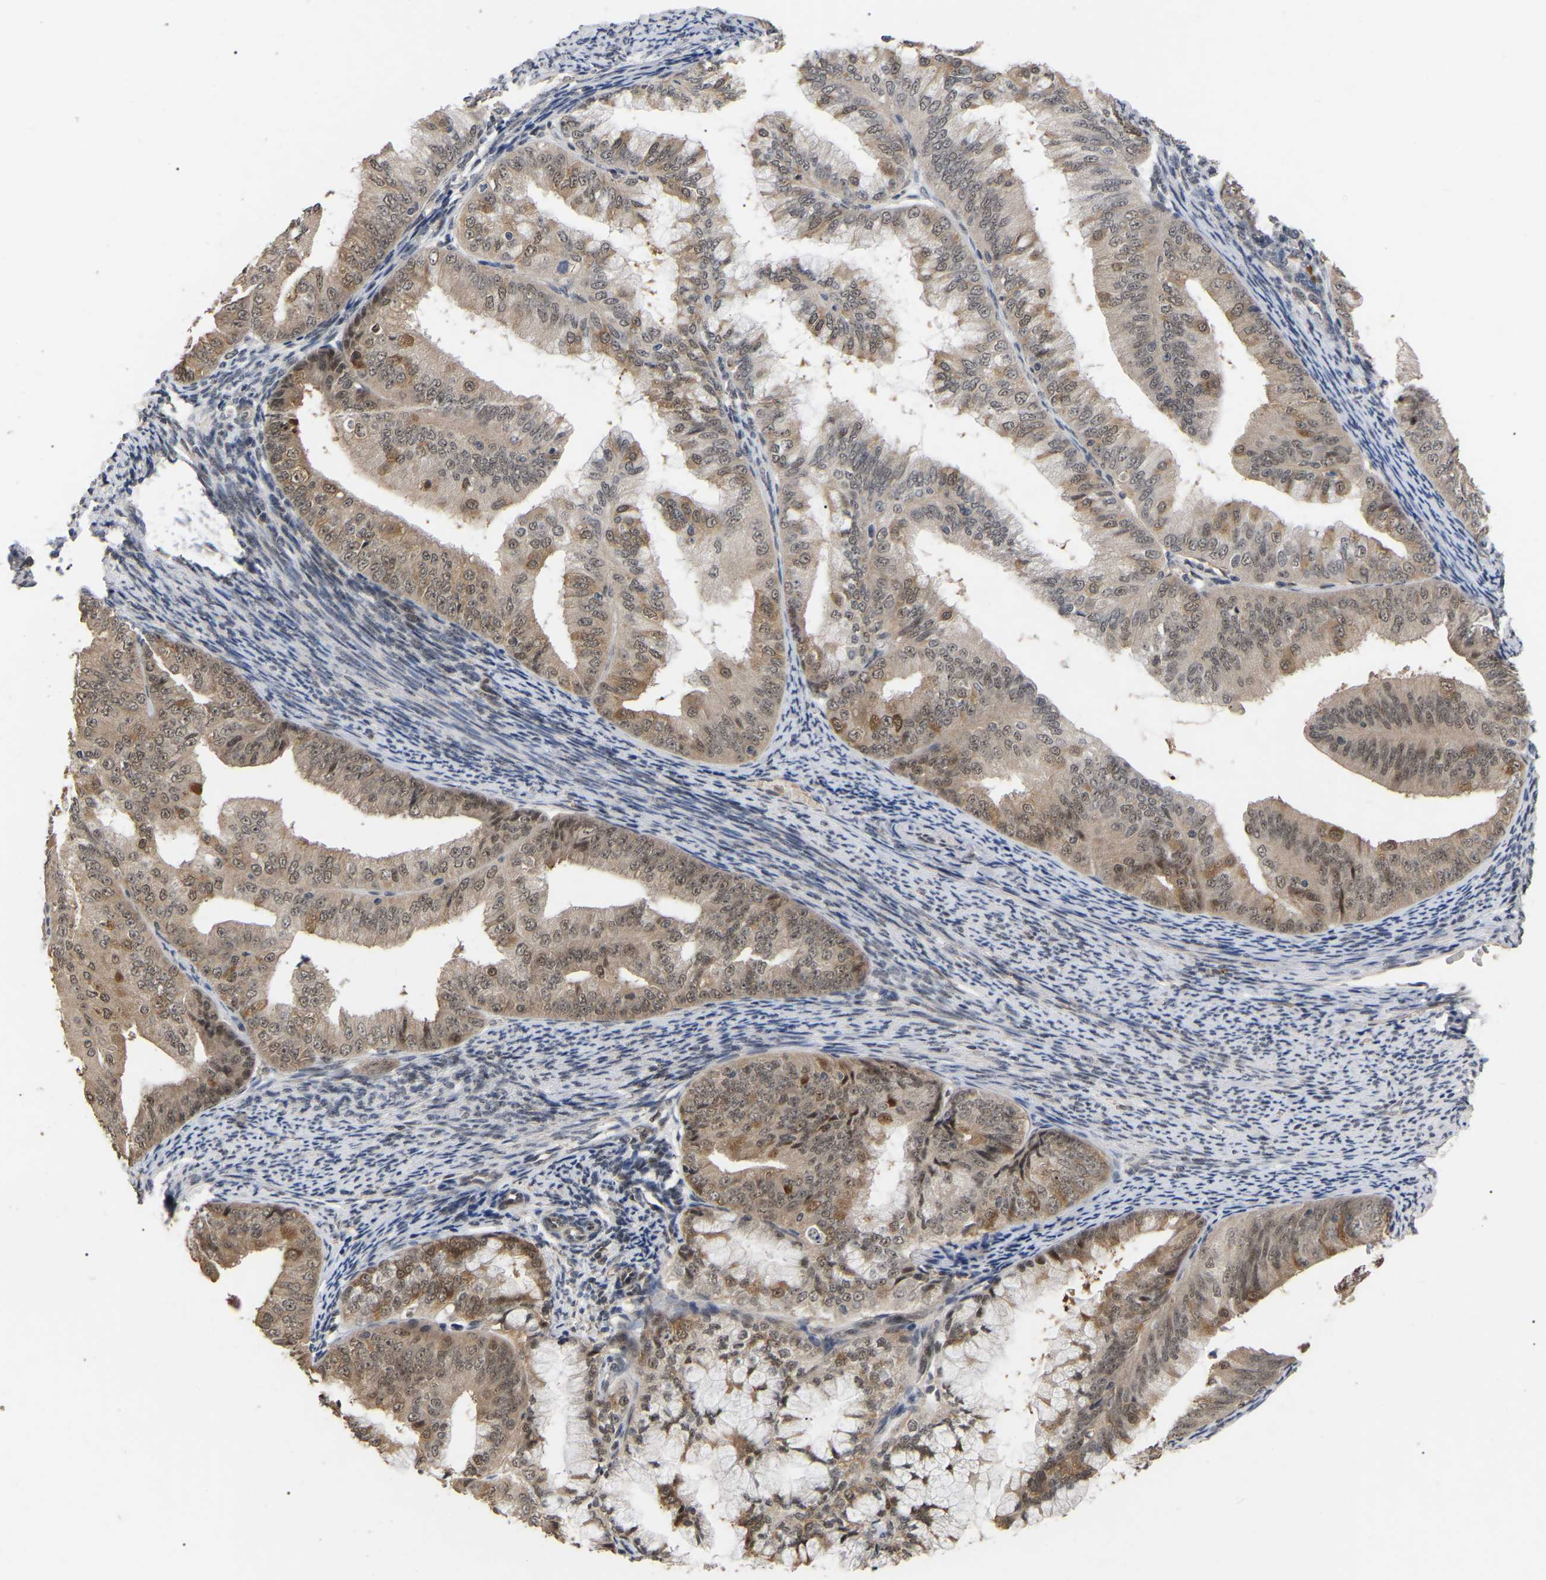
{"staining": {"intensity": "moderate", "quantity": ">75%", "location": "cytoplasmic/membranous,nuclear"}, "tissue": "endometrial cancer", "cell_type": "Tumor cells", "image_type": "cancer", "snomed": [{"axis": "morphology", "description": "Adenocarcinoma, NOS"}, {"axis": "topography", "description": "Endometrium"}], "caption": "The immunohistochemical stain highlights moderate cytoplasmic/membranous and nuclear positivity in tumor cells of endometrial cancer tissue. (Stains: DAB in brown, nuclei in blue, Microscopy: brightfield microscopy at high magnification).", "gene": "JAZF1", "patient": {"sex": "female", "age": 63}}